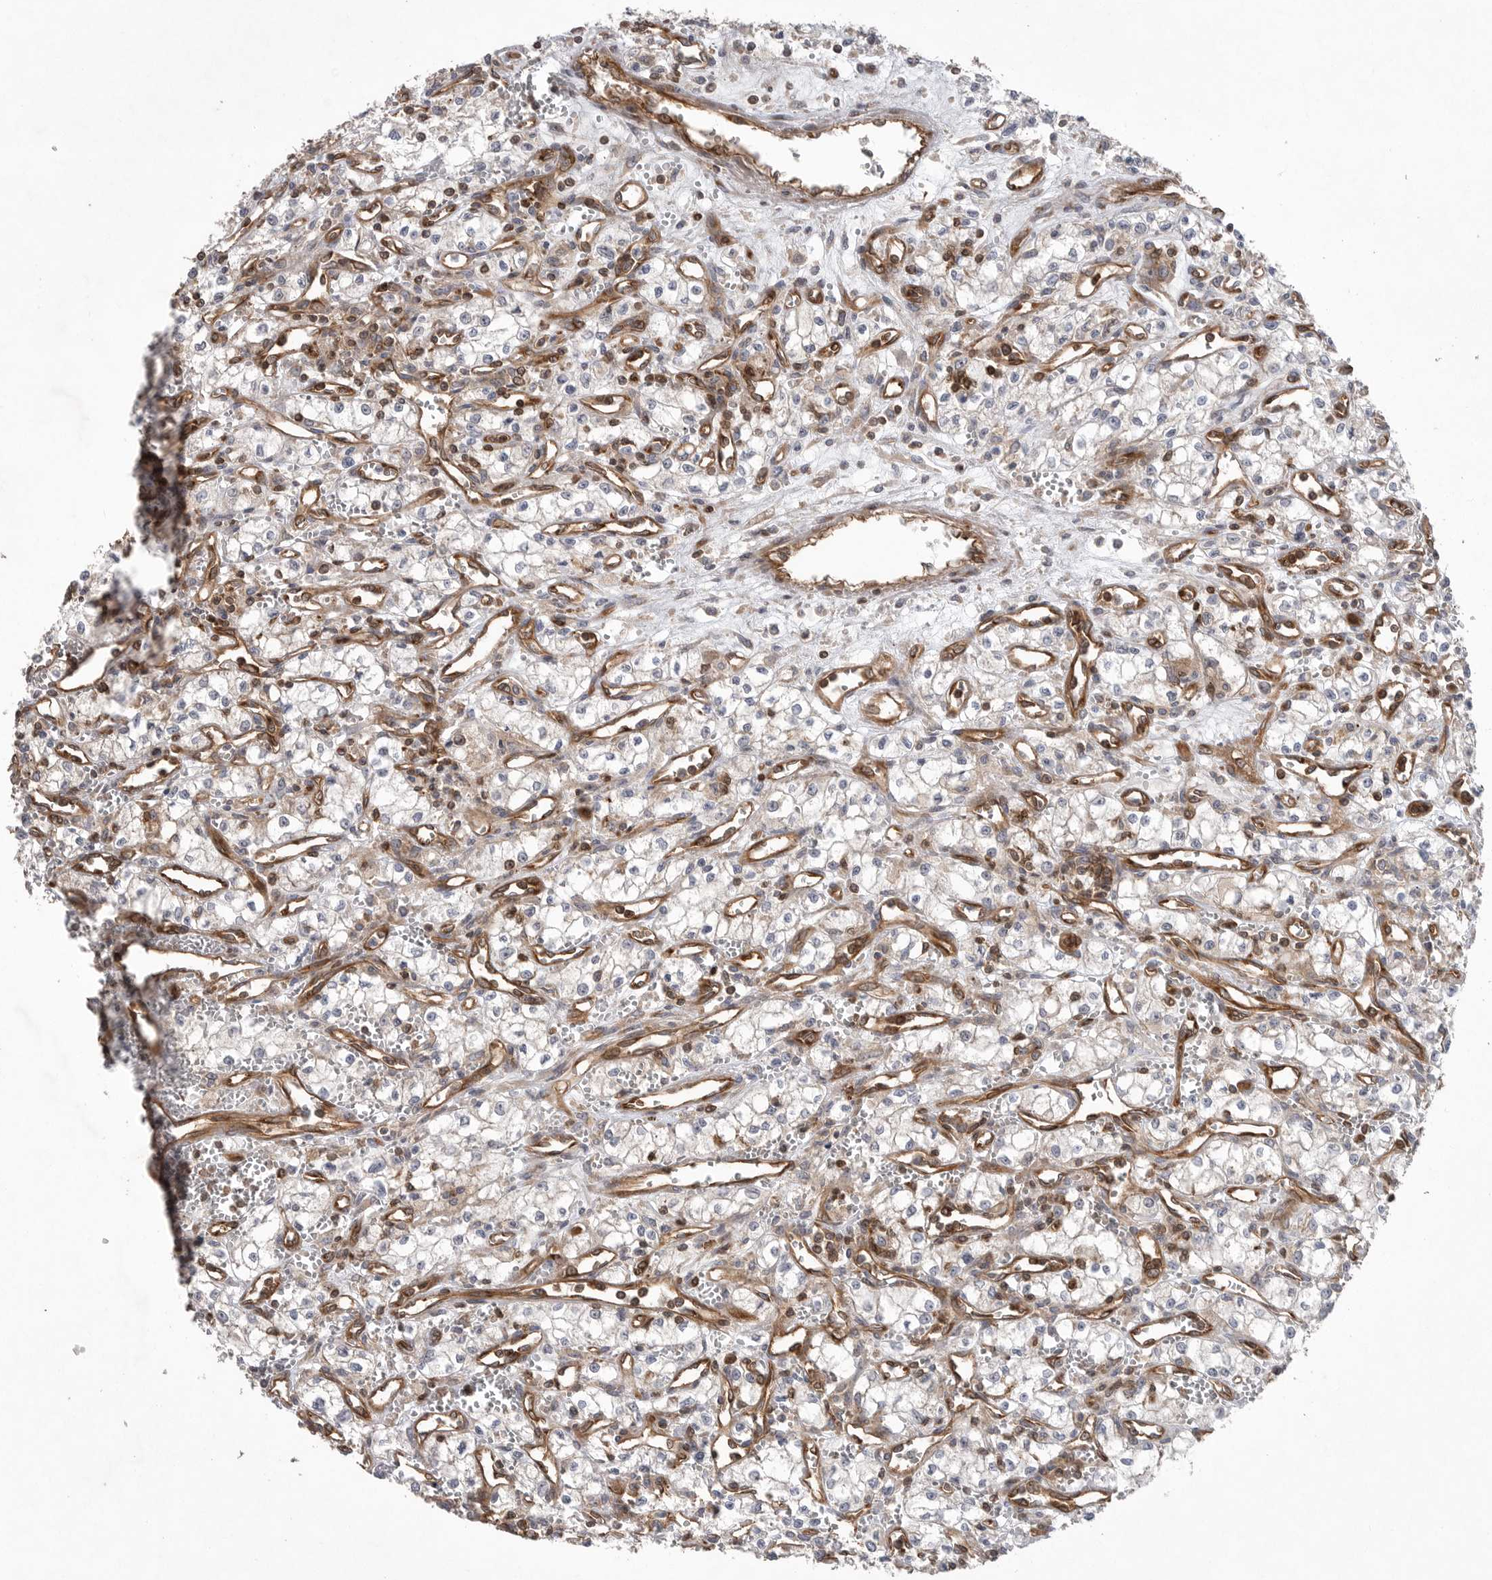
{"staining": {"intensity": "negative", "quantity": "none", "location": "none"}, "tissue": "renal cancer", "cell_type": "Tumor cells", "image_type": "cancer", "snomed": [{"axis": "morphology", "description": "Adenocarcinoma, NOS"}, {"axis": "topography", "description": "Kidney"}], "caption": "The image shows no significant expression in tumor cells of renal cancer.", "gene": "PRKCH", "patient": {"sex": "male", "age": 59}}